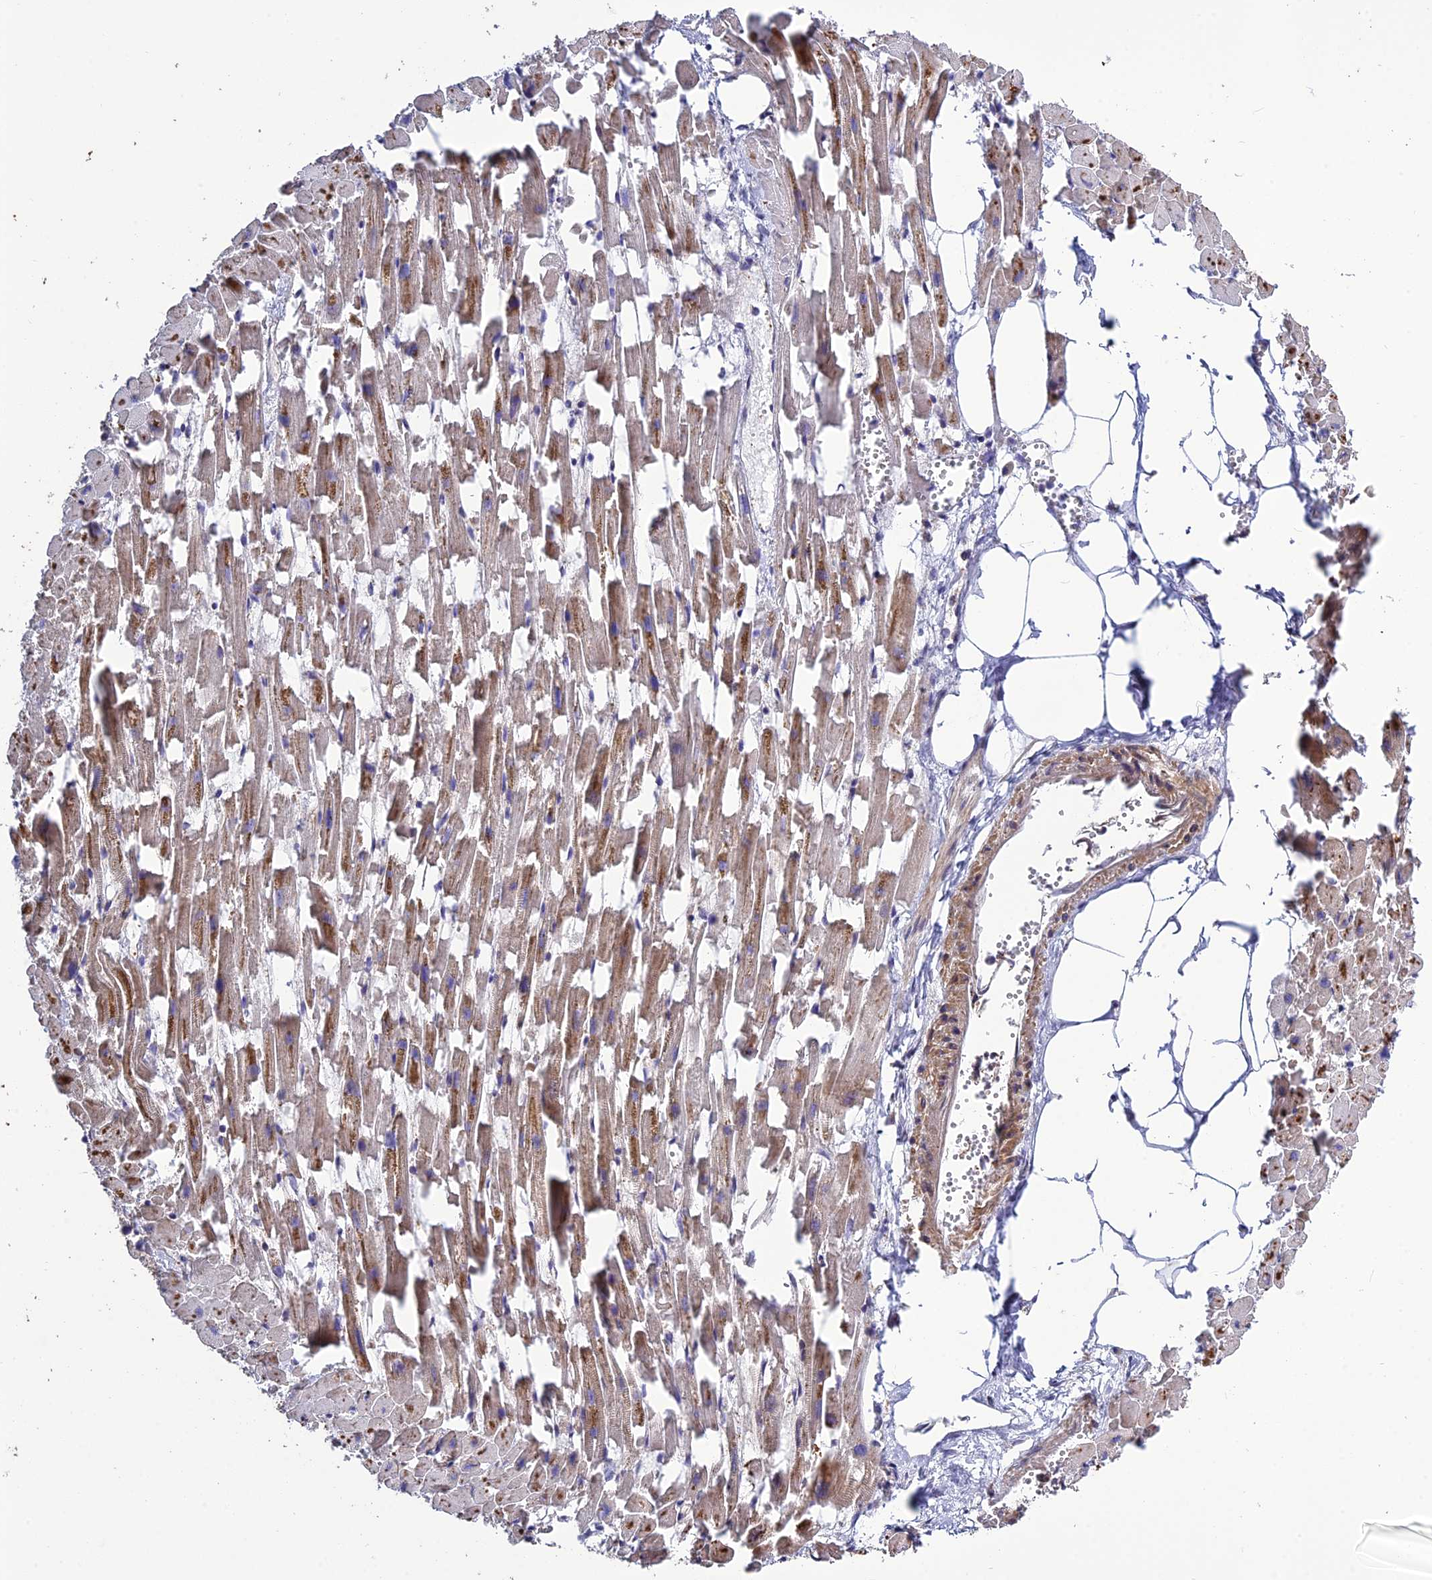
{"staining": {"intensity": "moderate", "quantity": "25%-75%", "location": "cytoplasmic/membranous"}, "tissue": "heart muscle", "cell_type": "Cardiomyocytes", "image_type": "normal", "snomed": [{"axis": "morphology", "description": "Normal tissue, NOS"}, {"axis": "topography", "description": "Heart"}], "caption": "Immunohistochemical staining of benign human heart muscle demonstrates medium levels of moderate cytoplasmic/membranous positivity in approximately 25%-75% of cardiomyocytes.", "gene": "SPG21", "patient": {"sex": "female", "age": 64}}